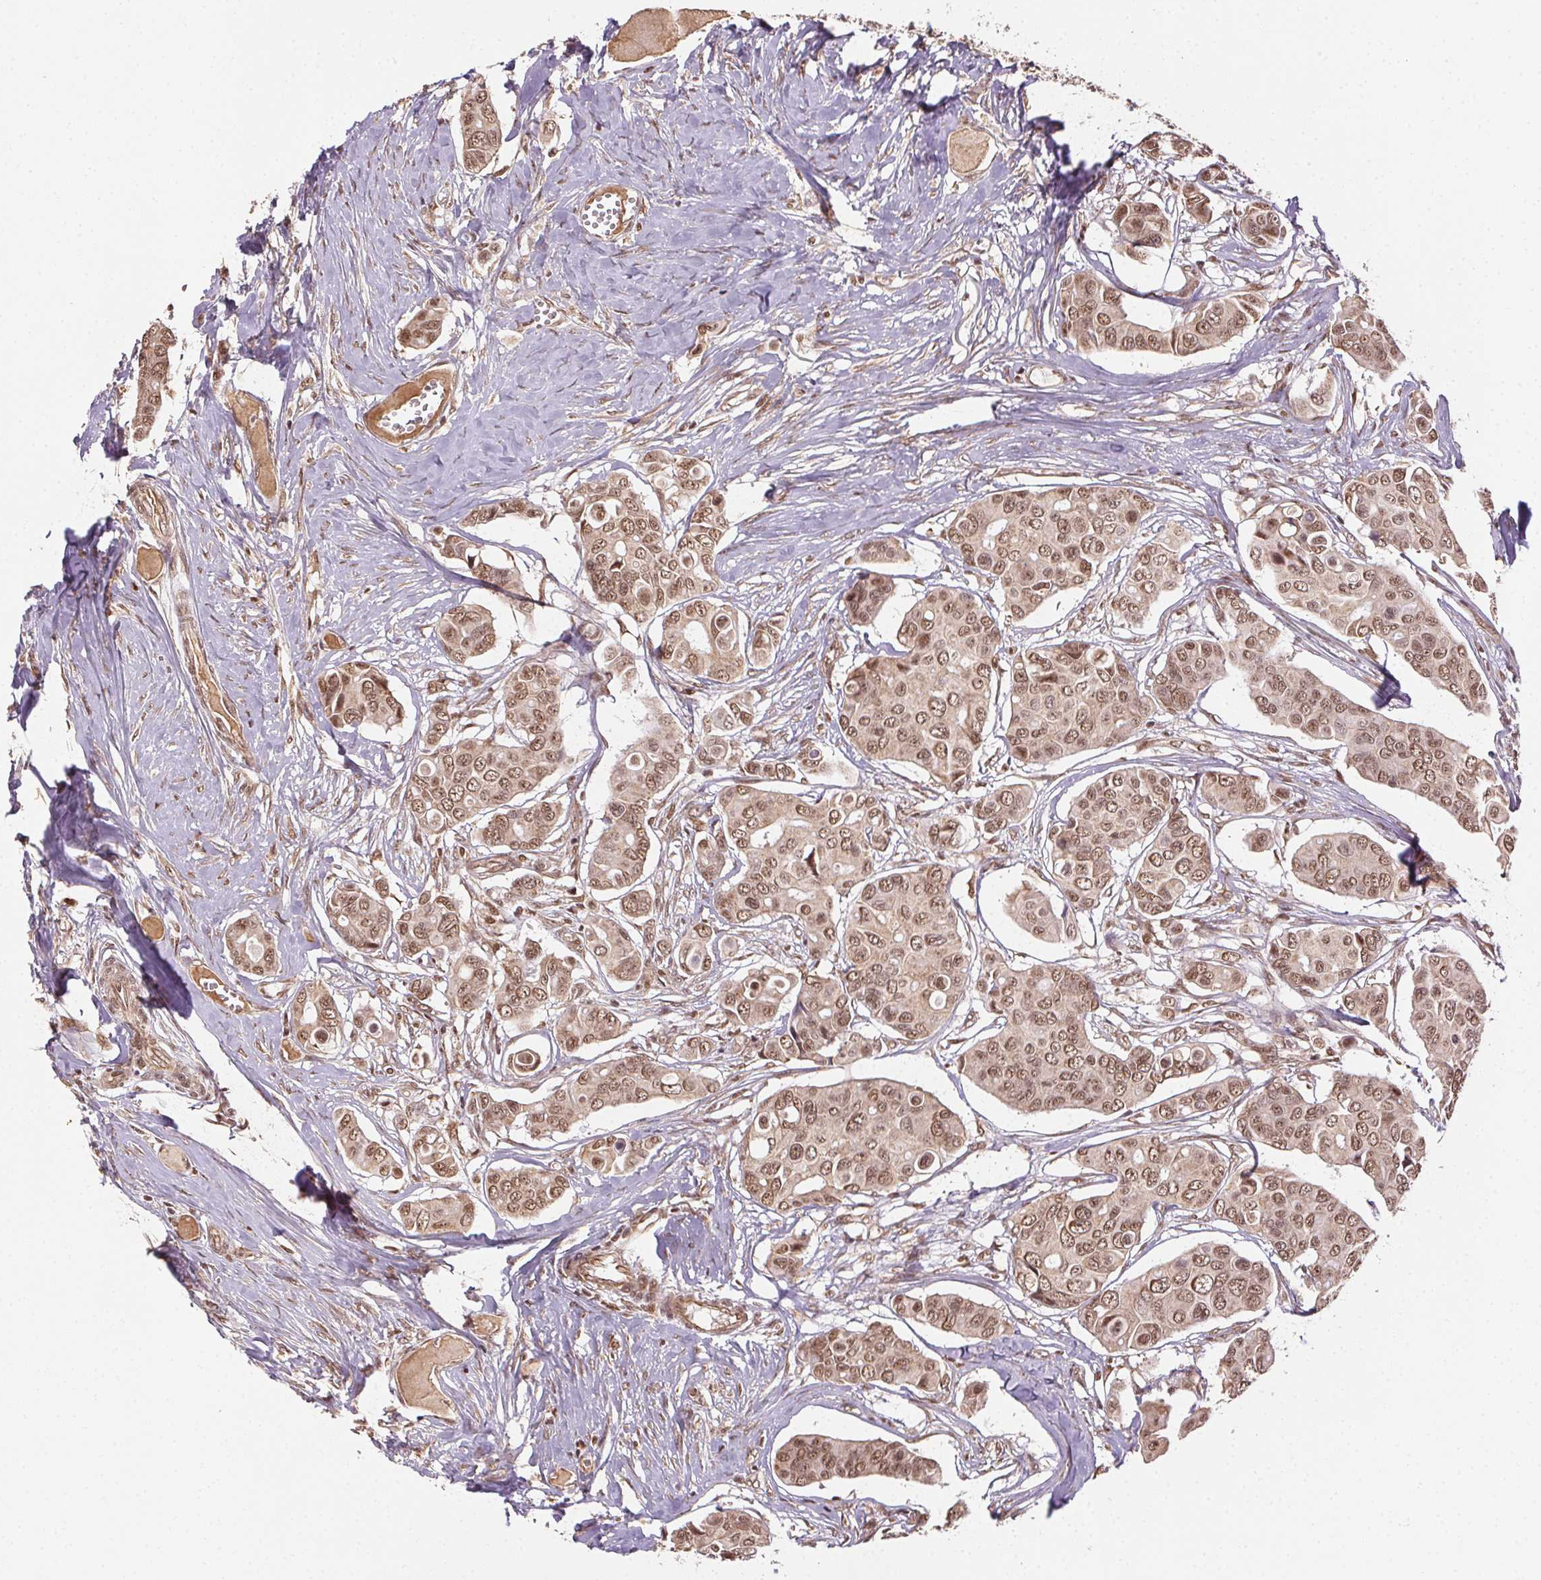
{"staining": {"intensity": "moderate", "quantity": ">75%", "location": "cytoplasmic/membranous,nuclear"}, "tissue": "breast cancer", "cell_type": "Tumor cells", "image_type": "cancer", "snomed": [{"axis": "morphology", "description": "Duct carcinoma"}, {"axis": "topography", "description": "Breast"}], "caption": "This is a histology image of IHC staining of infiltrating ductal carcinoma (breast), which shows moderate positivity in the cytoplasmic/membranous and nuclear of tumor cells.", "gene": "TREML4", "patient": {"sex": "female", "age": 54}}